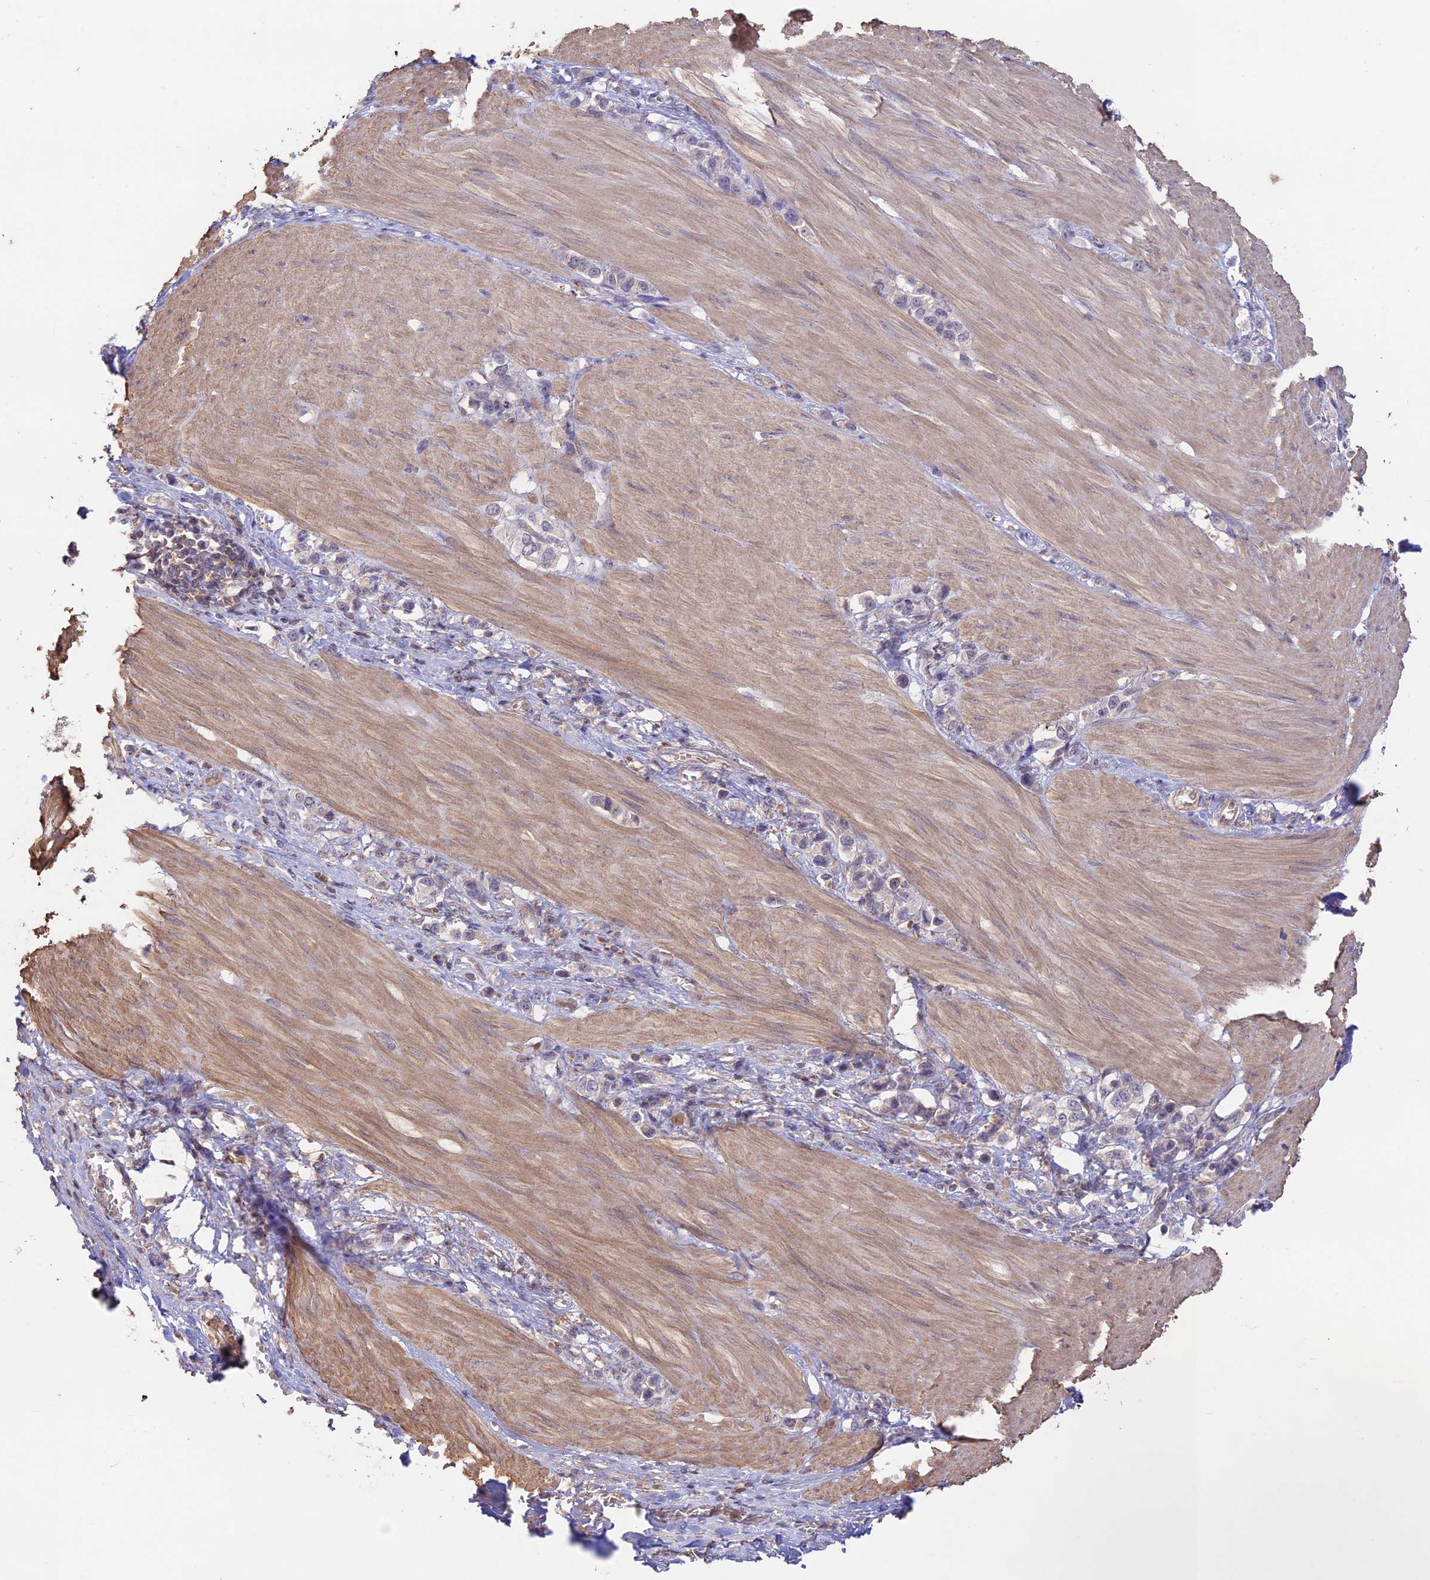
{"staining": {"intensity": "weak", "quantity": "<25%", "location": "nuclear"}, "tissue": "stomach cancer", "cell_type": "Tumor cells", "image_type": "cancer", "snomed": [{"axis": "morphology", "description": "Adenocarcinoma, NOS"}, {"axis": "topography", "description": "Stomach"}], "caption": "An IHC histopathology image of stomach adenocarcinoma is shown. There is no staining in tumor cells of stomach adenocarcinoma.", "gene": "CLCF1", "patient": {"sex": "female", "age": 65}}